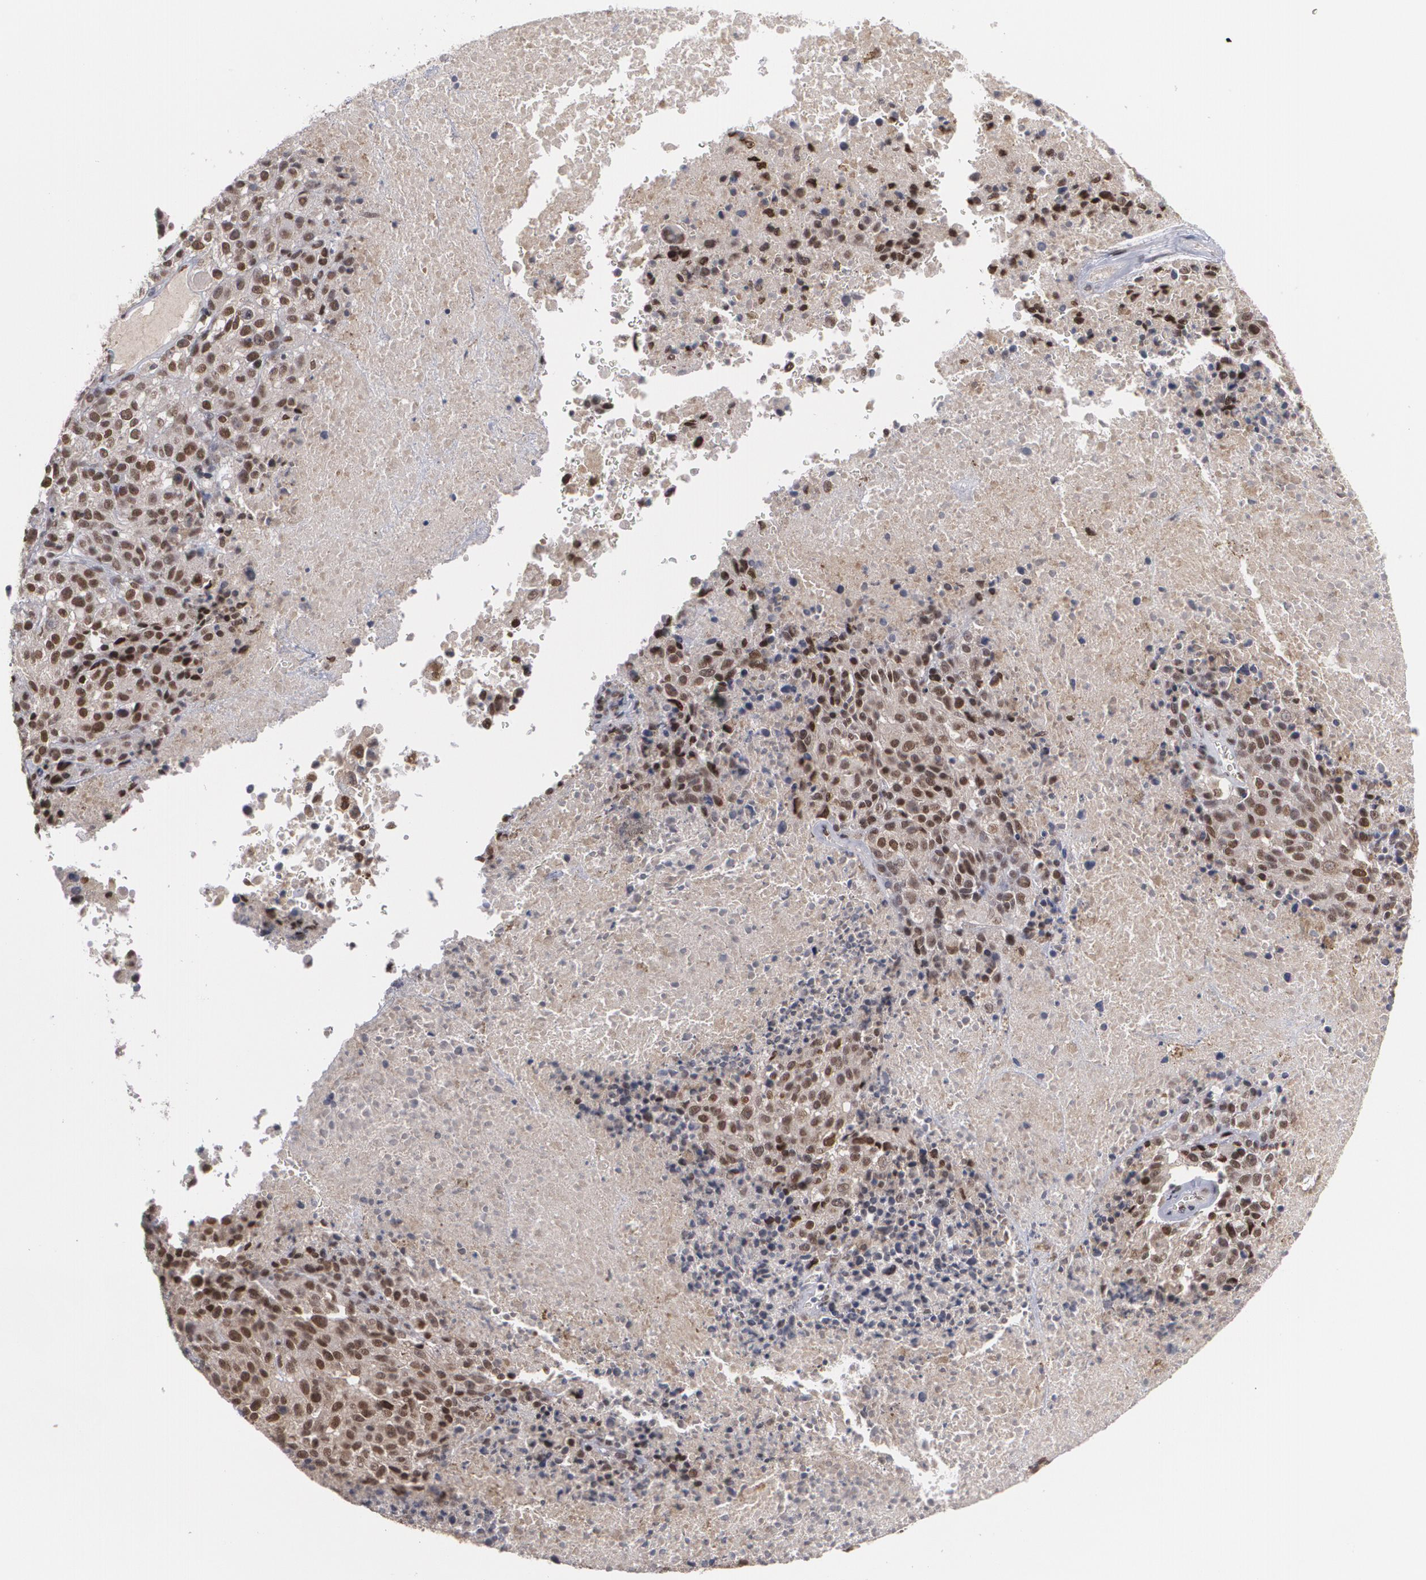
{"staining": {"intensity": "strong", "quantity": ">75%", "location": "nuclear"}, "tissue": "melanoma", "cell_type": "Tumor cells", "image_type": "cancer", "snomed": [{"axis": "morphology", "description": "Malignant melanoma, Metastatic site"}, {"axis": "topography", "description": "Cerebral cortex"}], "caption": "Protein expression analysis of melanoma displays strong nuclear positivity in about >75% of tumor cells. The staining was performed using DAB to visualize the protein expression in brown, while the nuclei were stained in blue with hematoxylin (Magnification: 20x).", "gene": "INTS6", "patient": {"sex": "female", "age": 52}}